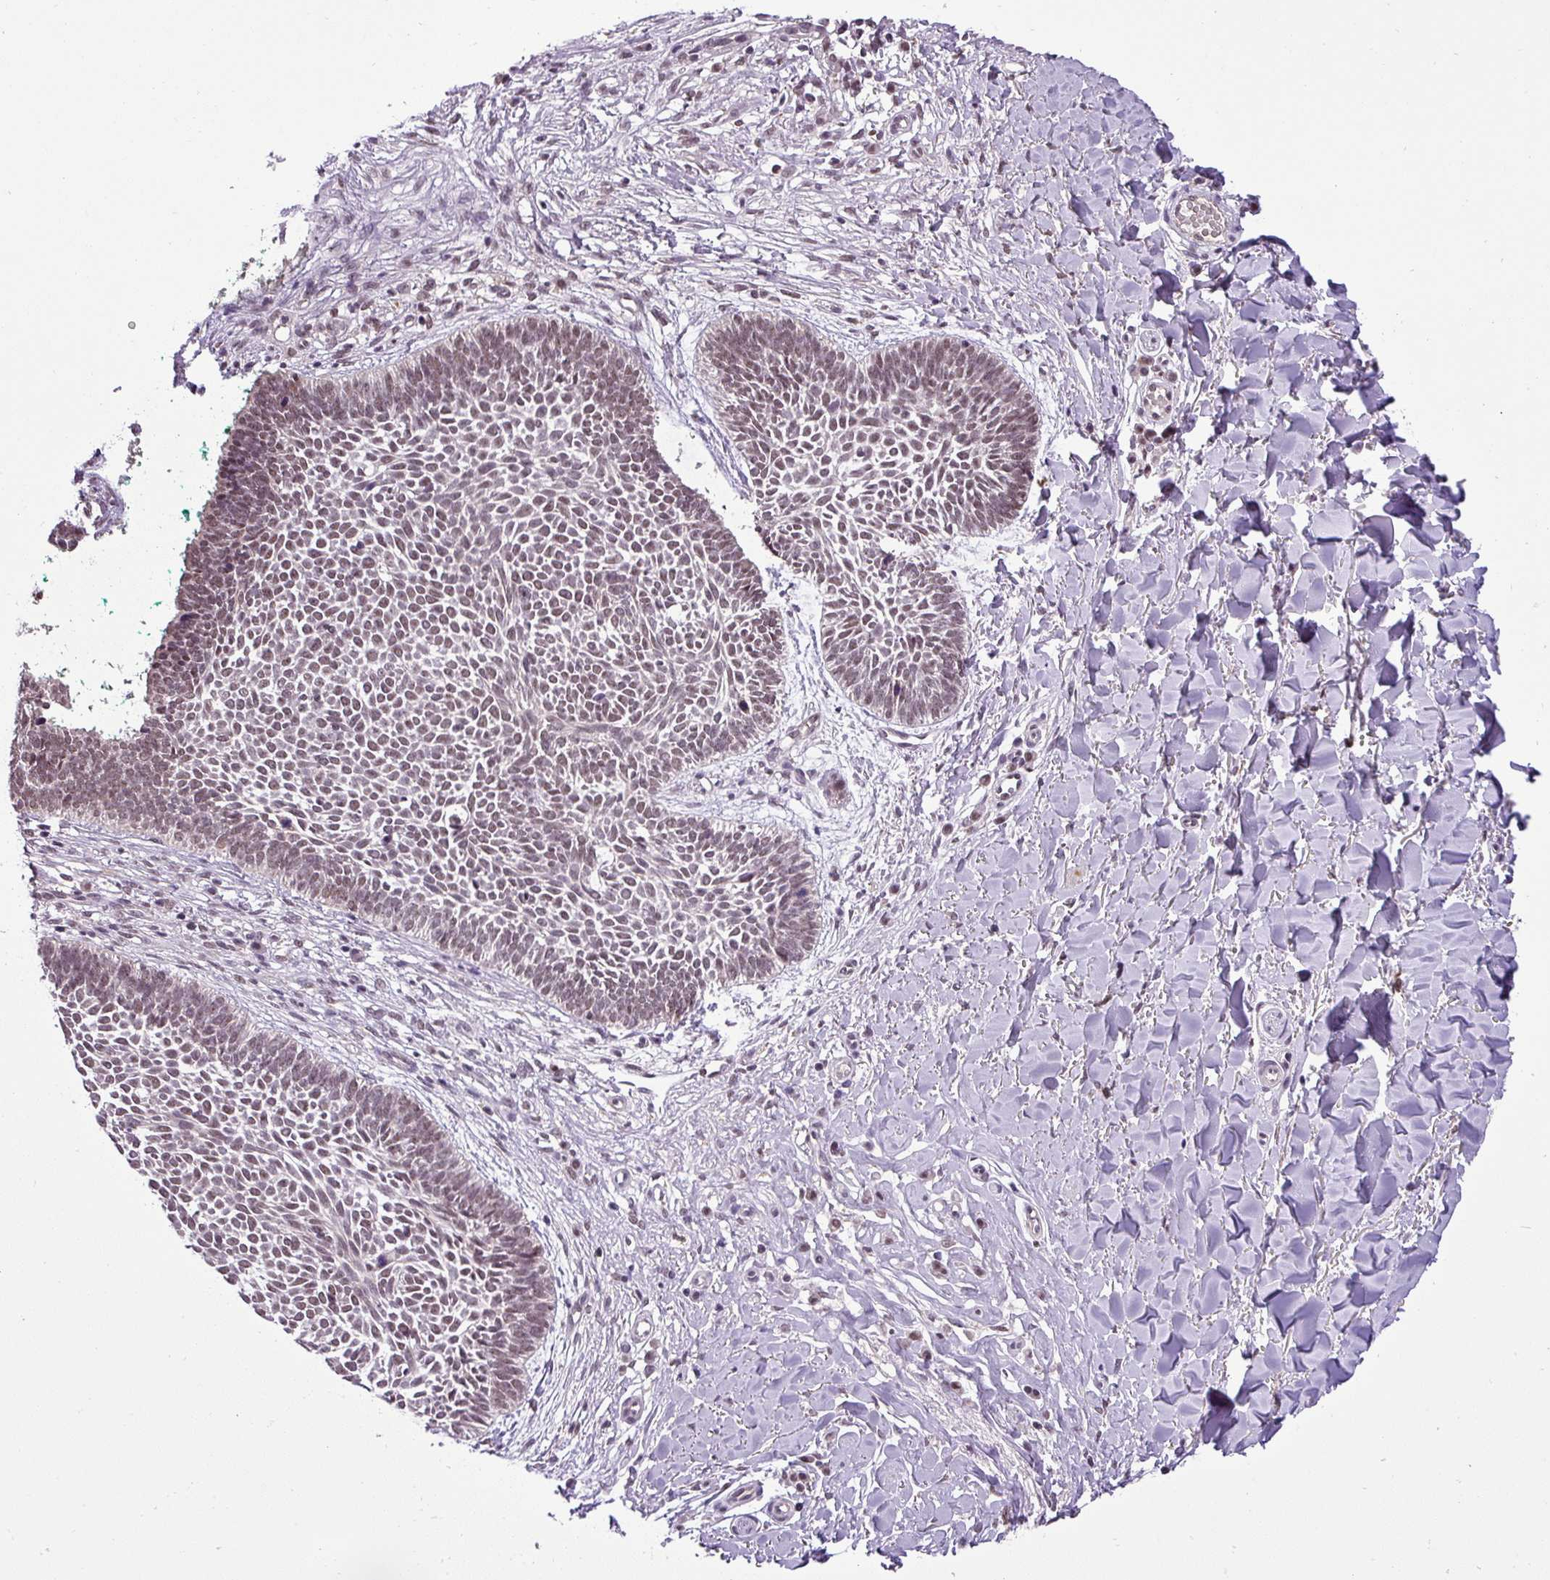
{"staining": {"intensity": "weak", "quantity": ">75%", "location": "nuclear"}, "tissue": "skin cancer", "cell_type": "Tumor cells", "image_type": "cancer", "snomed": [{"axis": "morphology", "description": "Basal cell carcinoma"}, {"axis": "topography", "description": "Skin"}], "caption": "Immunohistochemistry staining of skin basal cell carcinoma, which shows low levels of weak nuclear staining in approximately >75% of tumor cells indicating weak nuclear protein positivity. The staining was performed using DAB (brown) for protein detection and nuclei were counterstained in hematoxylin (blue).", "gene": "MFHAS1", "patient": {"sex": "male", "age": 49}}